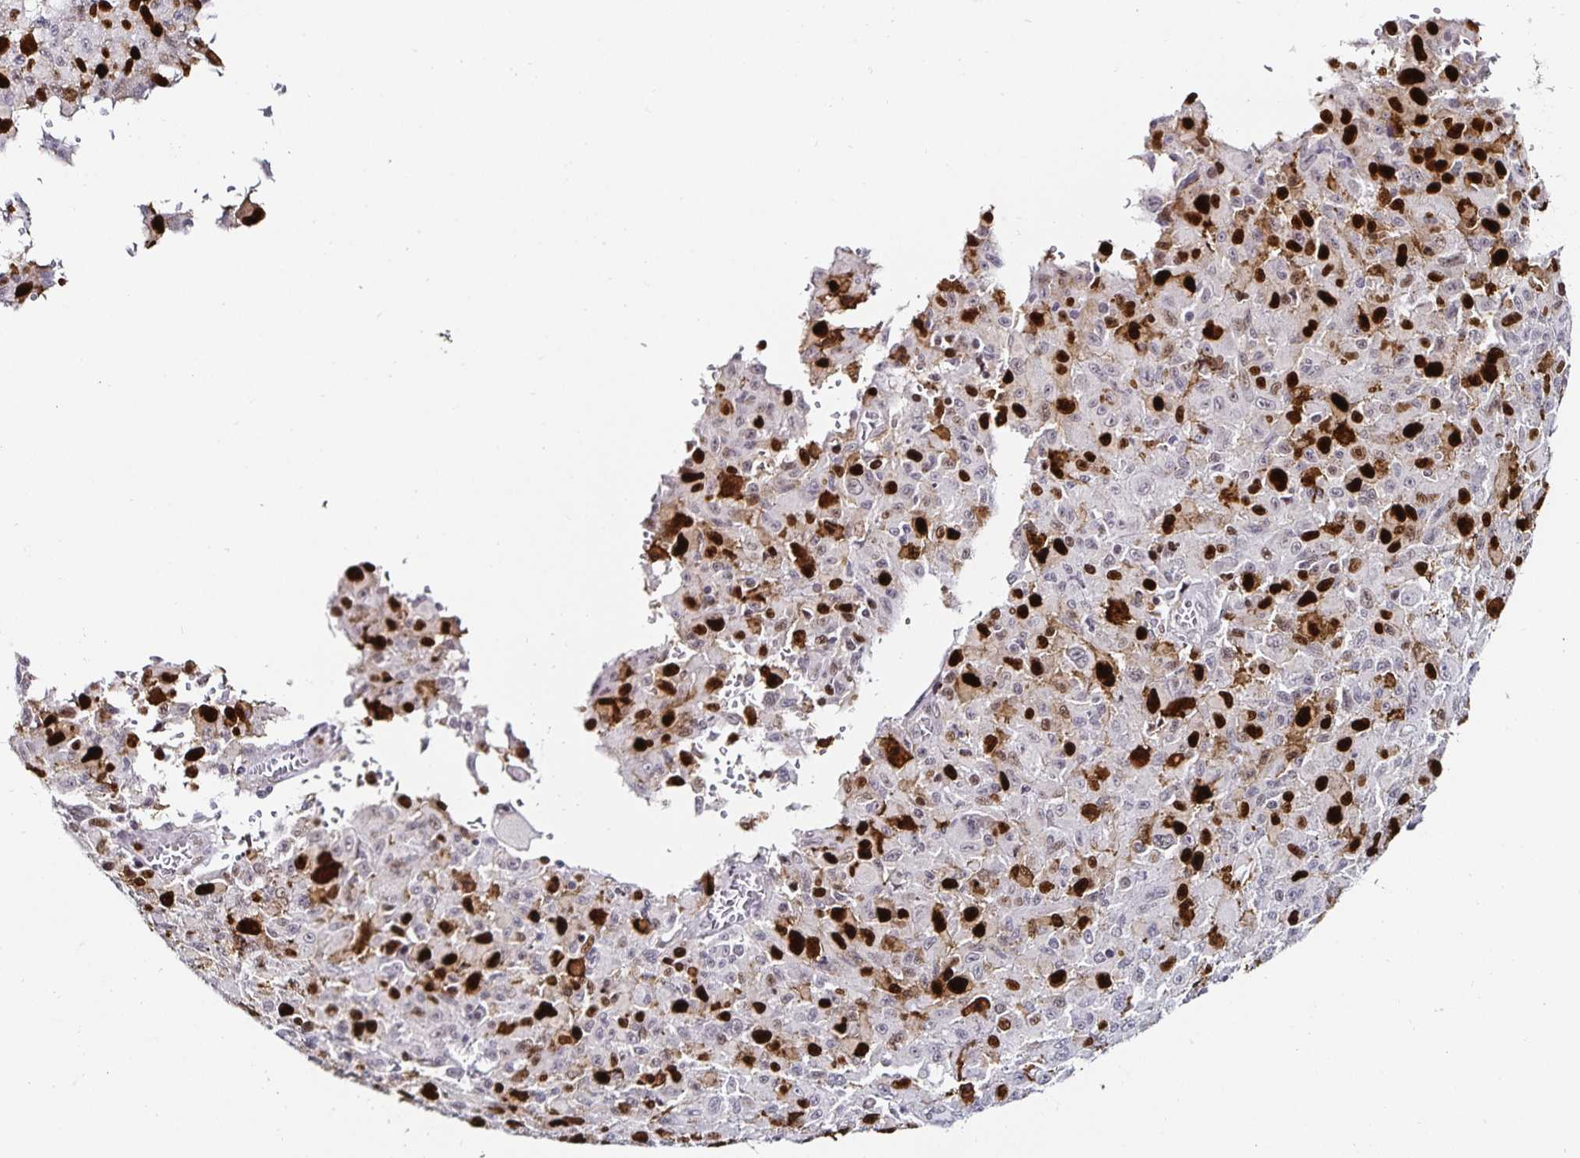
{"staining": {"intensity": "strong", "quantity": "25%-75%", "location": "nuclear"}, "tissue": "melanoma", "cell_type": "Tumor cells", "image_type": "cancer", "snomed": [{"axis": "morphology", "description": "Malignant melanoma, NOS"}, {"axis": "topography", "description": "Skin"}], "caption": "A brown stain highlights strong nuclear staining of a protein in malignant melanoma tumor cells. The staining was performed using DAB (3,3'-diaminobenzidine), with brown indicating positive protein expression. Nuclei are stained blue with hematoxylin.", "gene": "ANLN", "patient": {"sex": "male", "age": 46}}